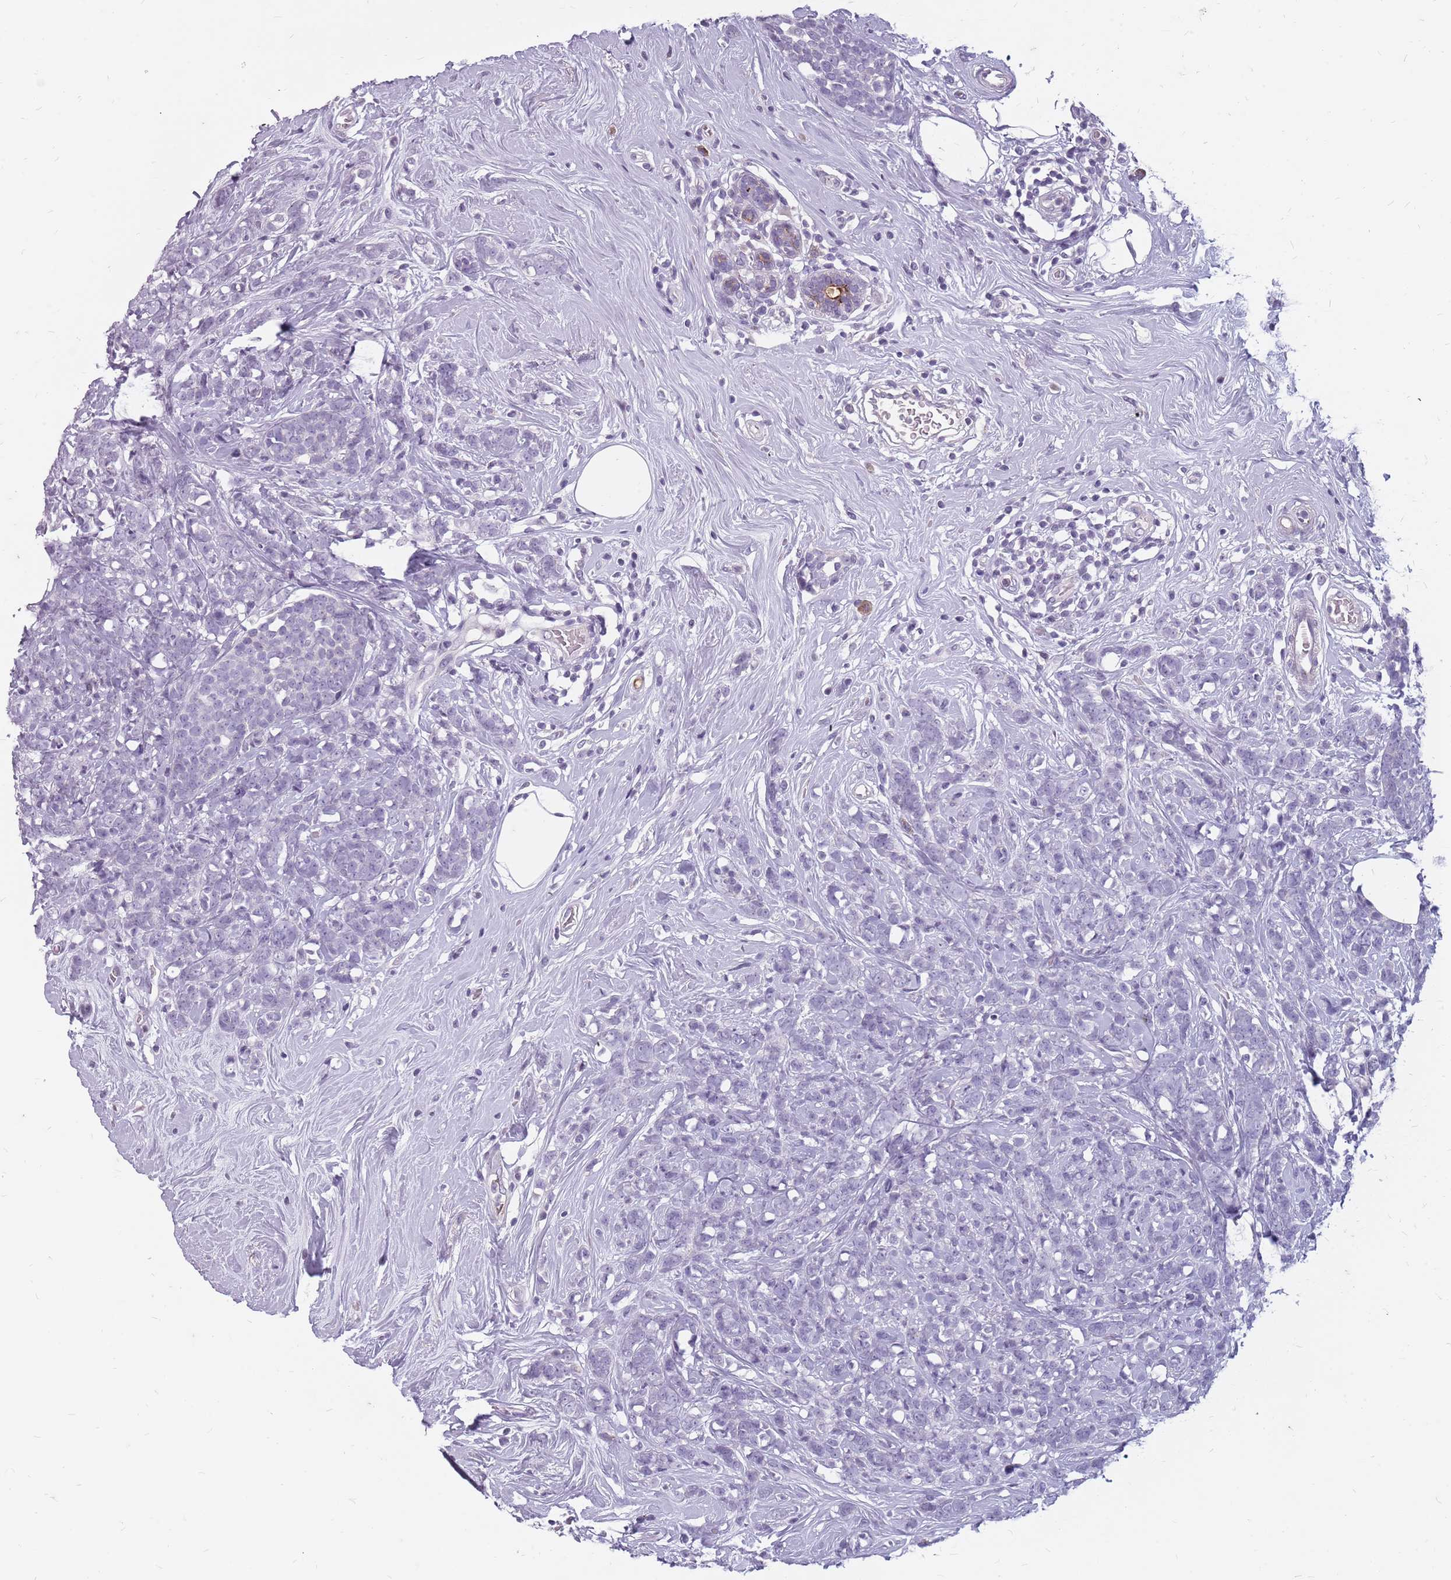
{"staining": {"intensity": "negative", "quantity": "none", "location": "none"}, "tissue": "breast cancer", "cell_type": "Tumor cells", "image_type": "cancer", "snomed": [{"axis": "morphology", "description": "Lobular carcinoma"}, {"axis": "topography", "description": "Breast"}], "caption": "Immunohistochemical staining of human breast cancer exhibits no significant expression in tumor cells. Brightfield microscopy of IHC stained with DAB (3,3'-diaminobenzidine) (brown) and hematoxylin (blue), captured at high magnification.", "gene": "NEK6", "patient": {"sex": "female", "age": 58}}